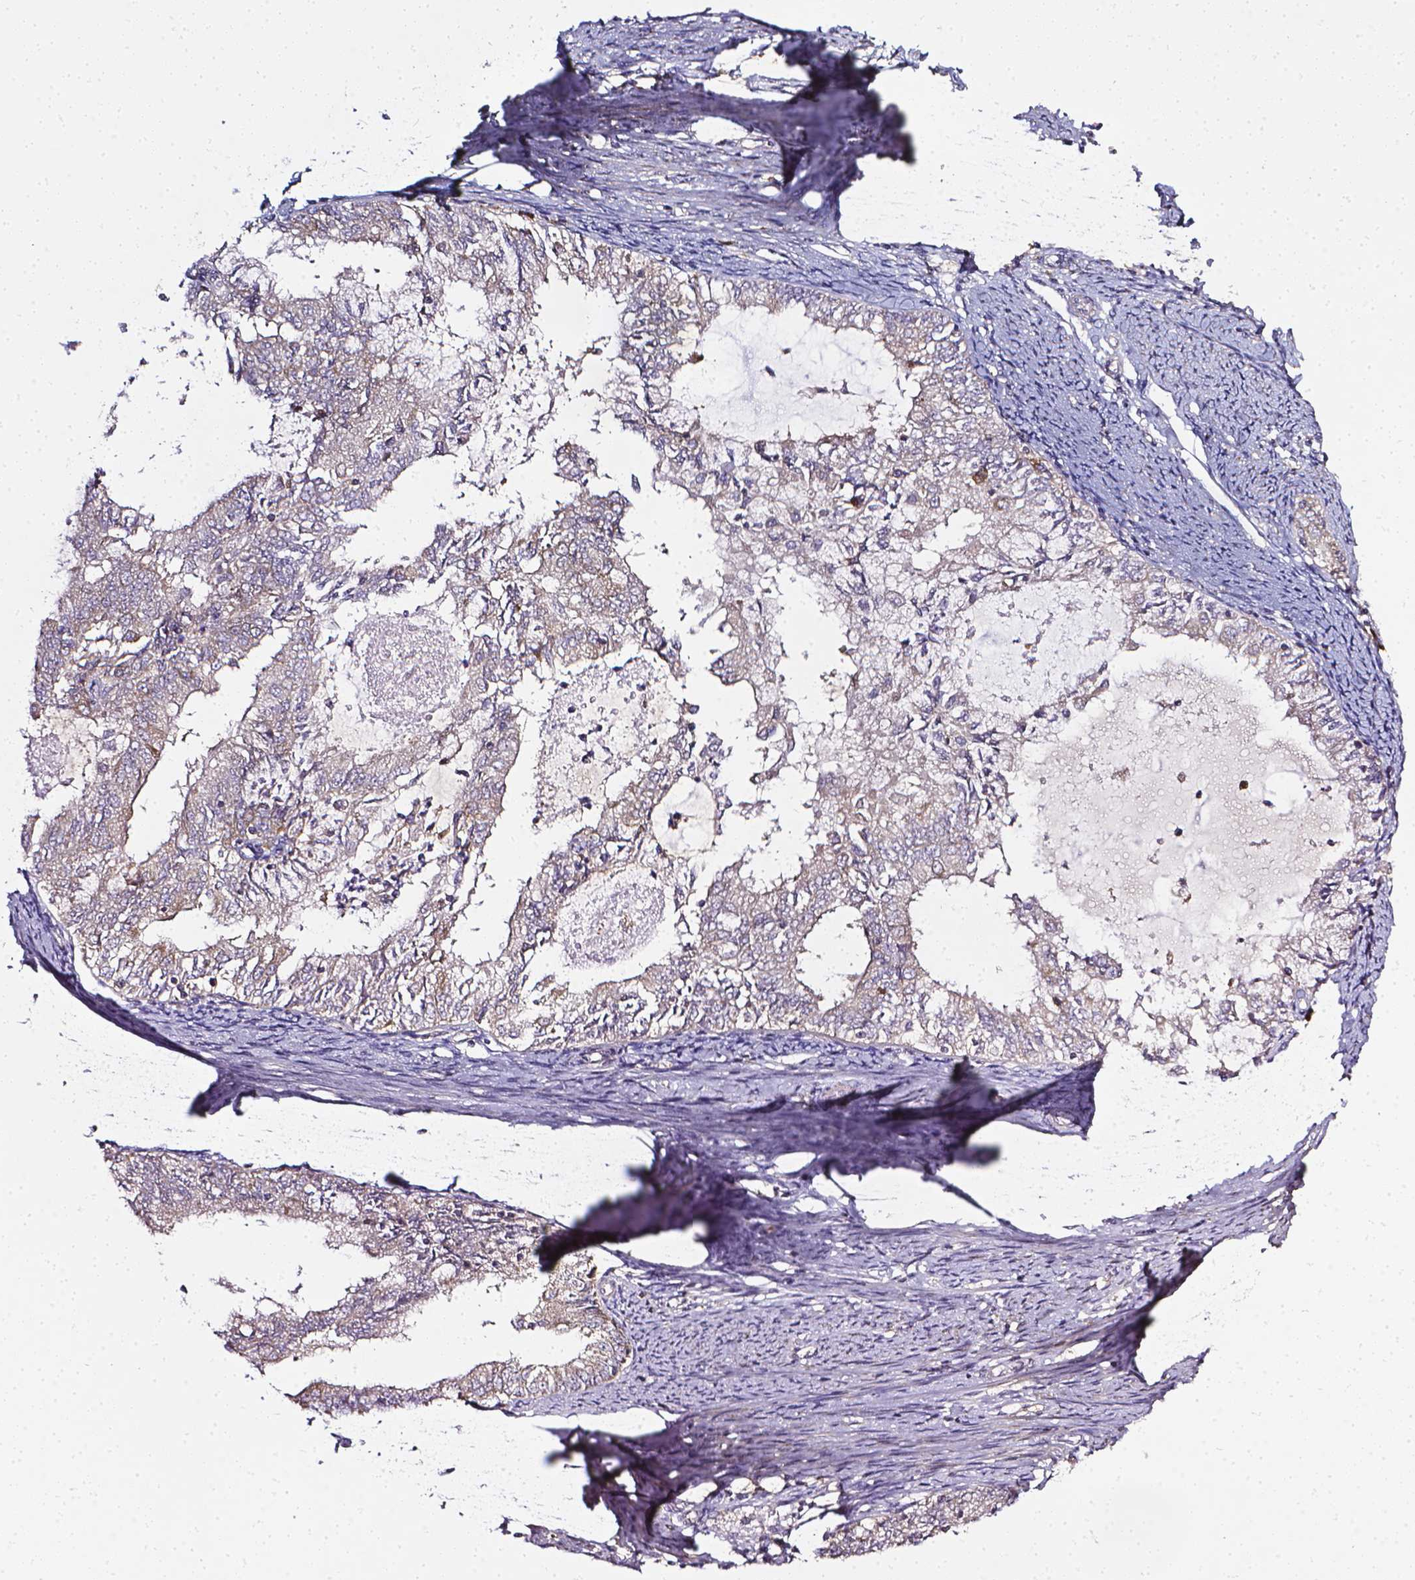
{"staining": {"intensity": "weak", "quantity": "25%-75%", "location": "cytoplasmic/membranous"}, "tissue": "endometrial cancer", "cell_type": "Tumor cells", "image_type": "cancer", "snomed": [{"axis": "morphology", "description": "Adenocarcinoma, NOS"}, {"axis": "topography", "description": "Endometrium"}], "caption": "A brown stain labels weak cytoplasmic/membranous positivity of a protein in adenocarcinoma (endometrial) tumor cells.", "gene": "PRAG1", "patient": {"sex": "female", "age": 57}}